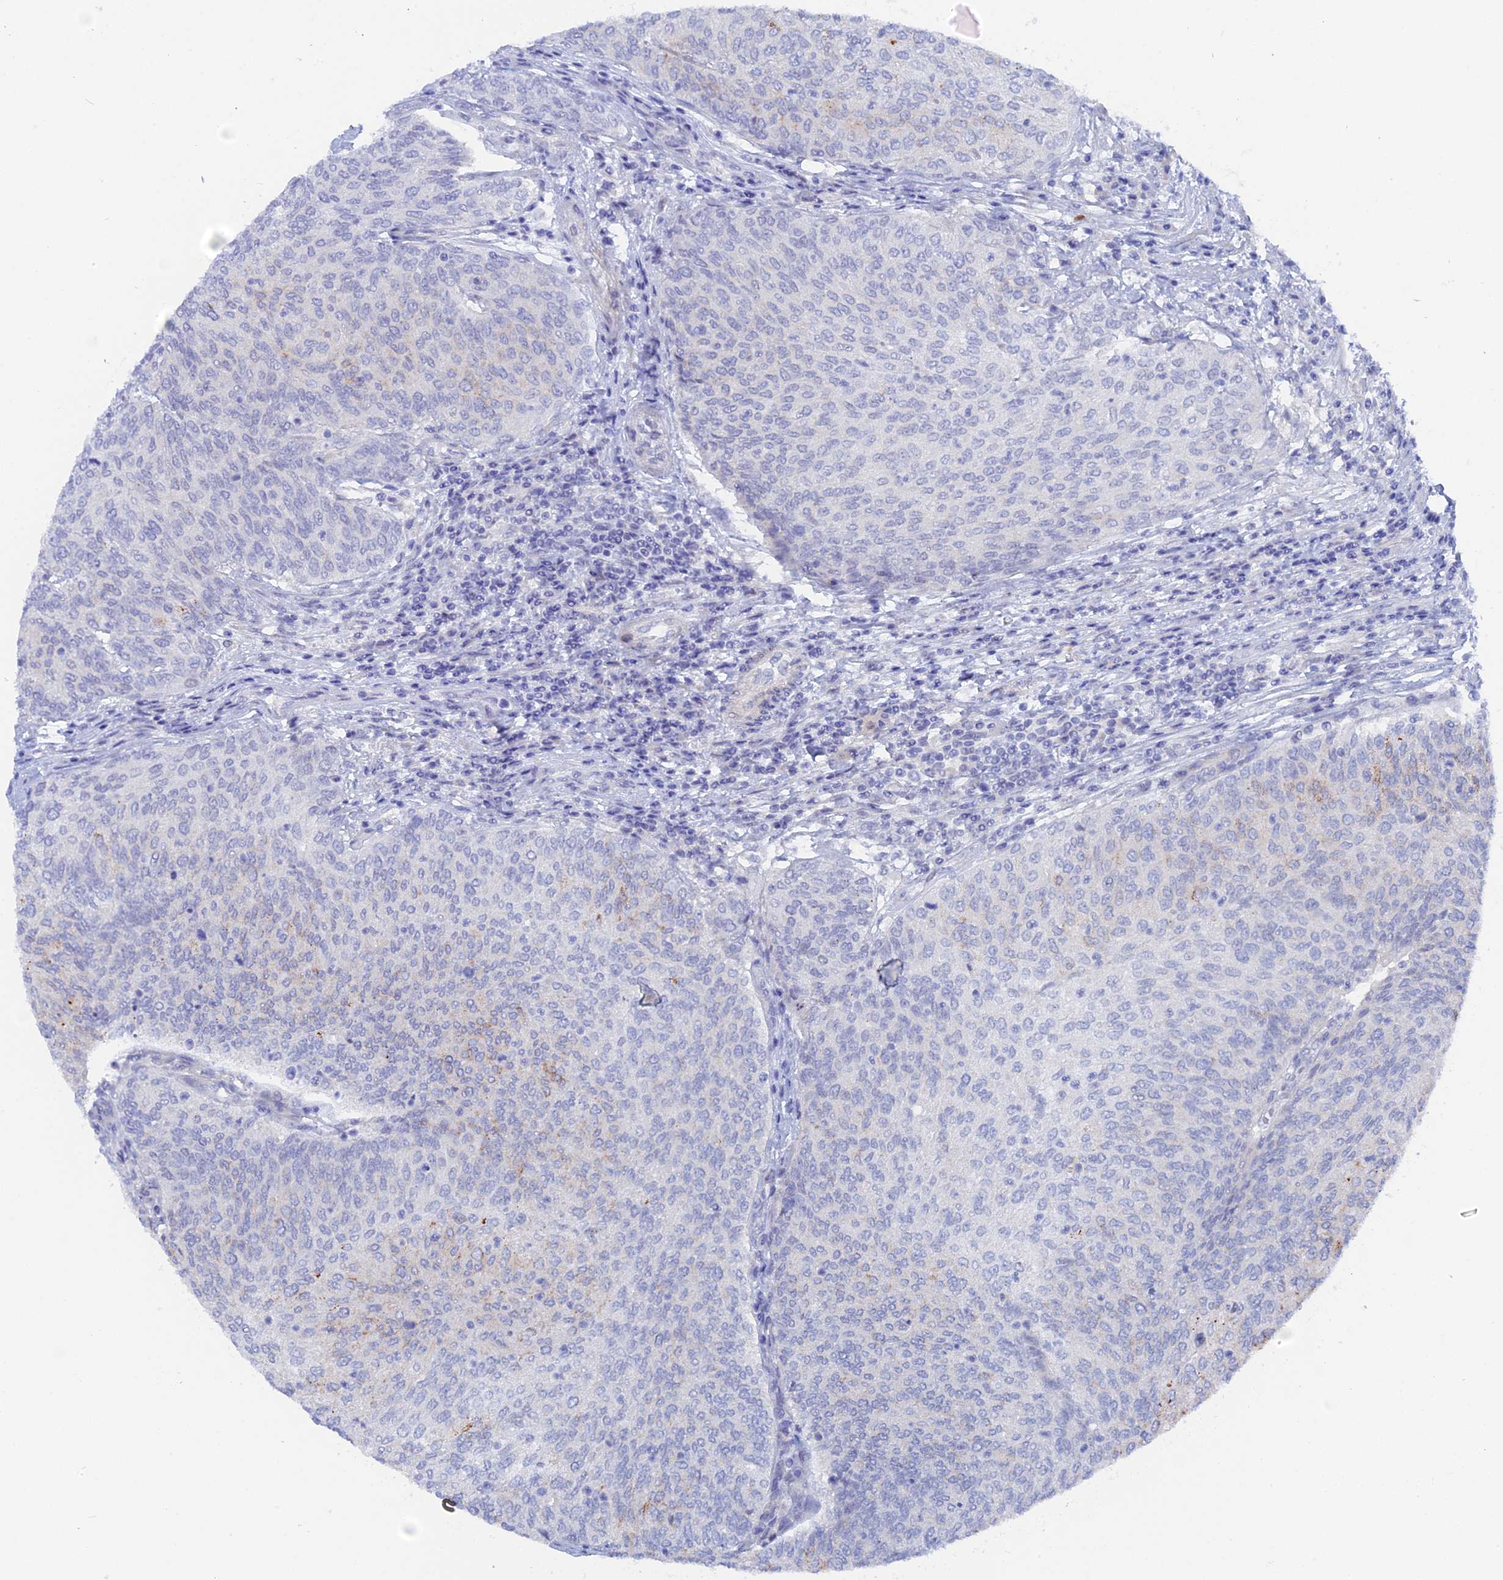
{"staining": {"intensity": "negative", "quantity": "none", "location": "none"}, "tissue": "urothelial cancer", "cell_type": "Tumor cells", "image_type": "cancer", "snomed": [{"axis": "morphology", "description": "Urothelial carcinoma, Low grade"}, {"axis": "topography", "description": "Urinary bladder"}], "caption": "Immunohistochemical staining of low-grade urothelial carcinoma exhibits no significant expression in tumor cells. (DAB immunohistochemistry (IHC) visualized using brightfield microscopy, high magnification).", "gene": "DACT3", "patient": {"sex": "female", "age": 79}}